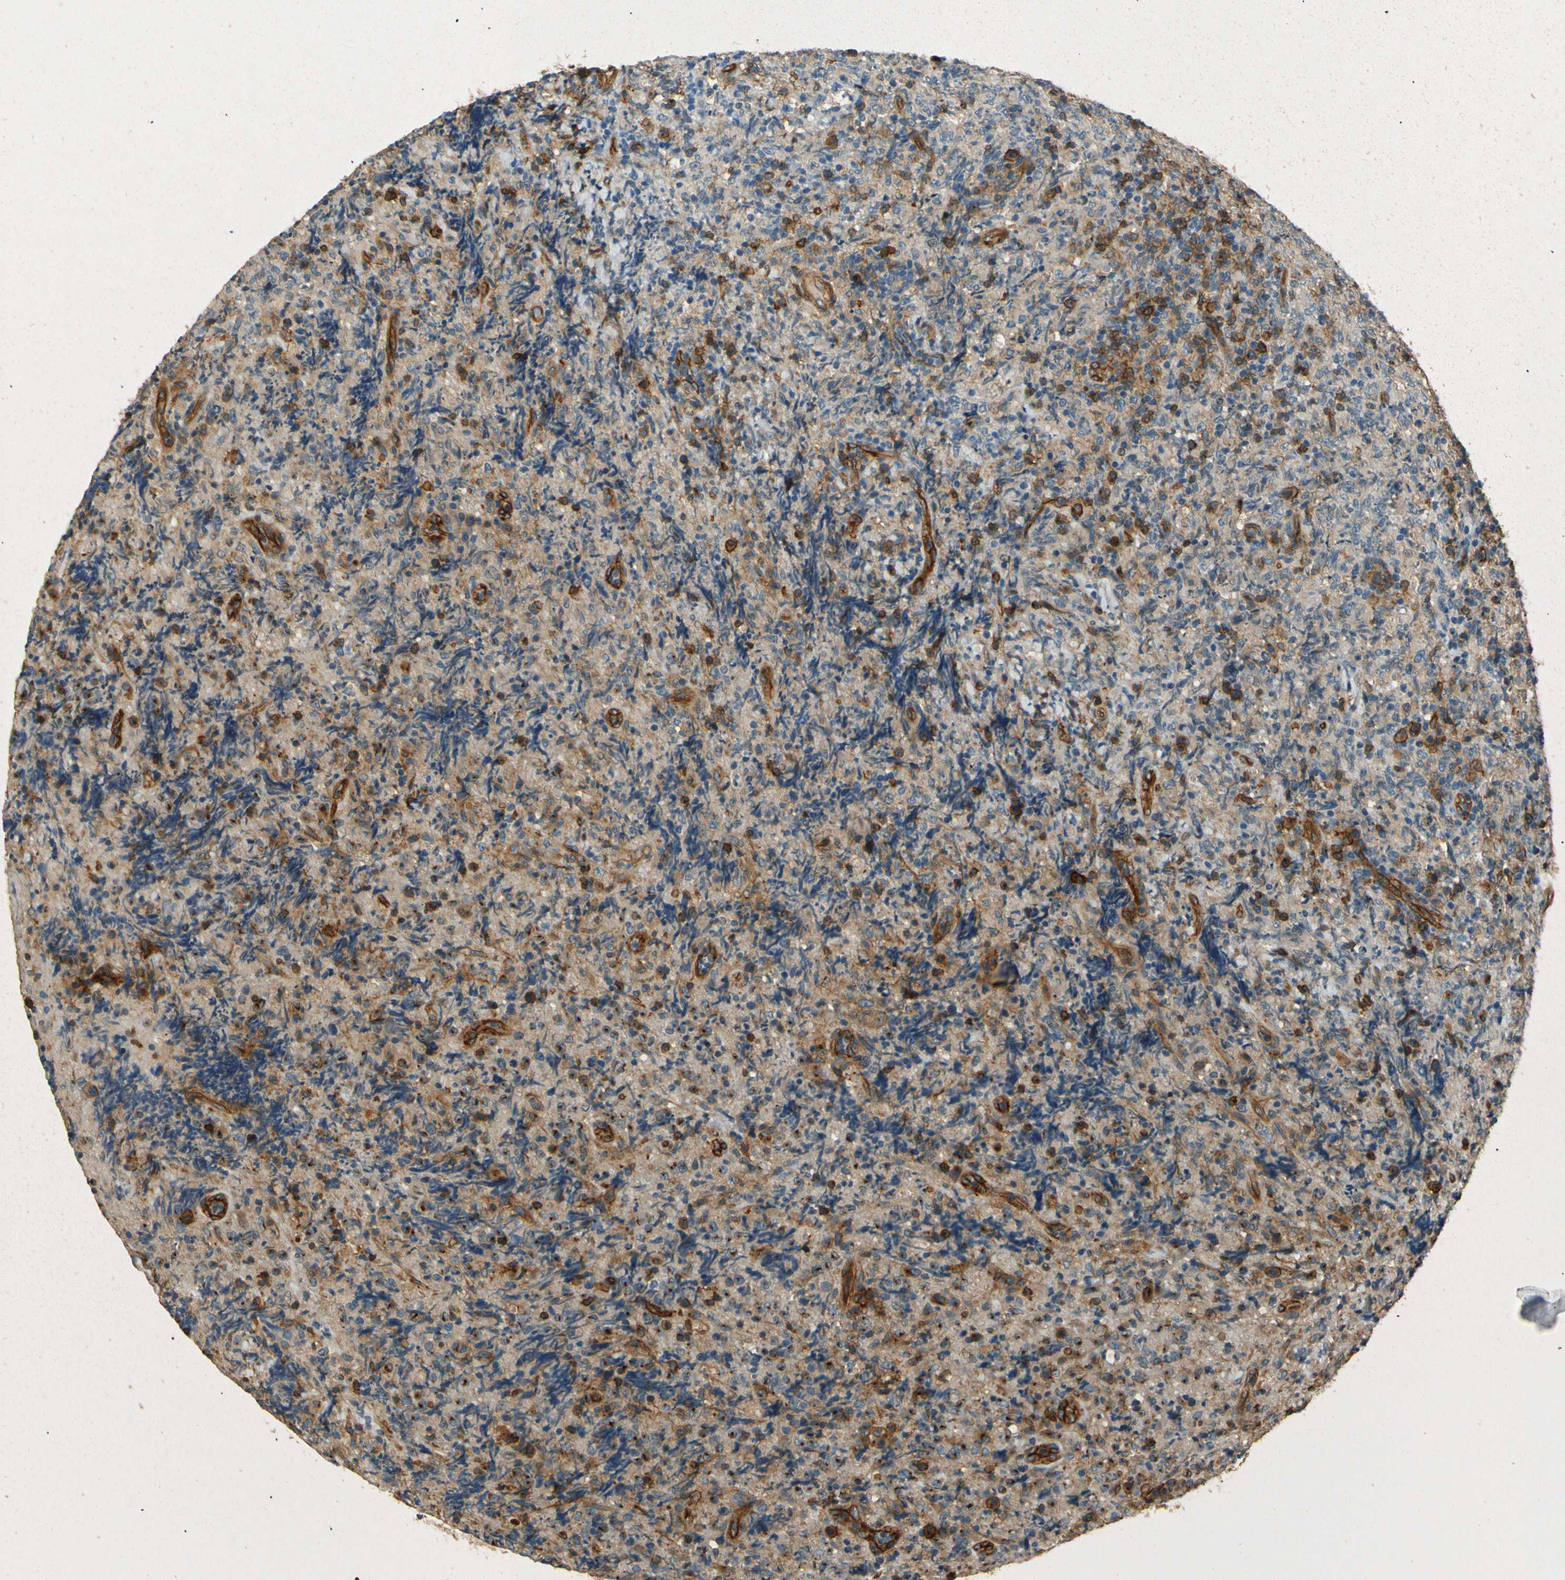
{"staining": {"intensity": "negative", "quantity": "none", "location": "none"}, "tissue": "lymphoma", "cell_type": "Tumor cells", "image_type": "cancer", "snomed": [{"axis": "morphology", "description": "Malignant lymphoma, non-Hodgkin's type, High grade"}, {"axis": "topography", "description": "Tonsil"}], "caption": "Immunohistochemistry micrograph of neoplastic tissue: malignant lymphoma, non-Hodgkin's type (high-grade) stained with DAB (3,3'-diaminobenzidine) demonstrates no significant protein staining in tumor cells.", "gene": "ENTPD1", "patient": {"sex": "female", "age": 36}}